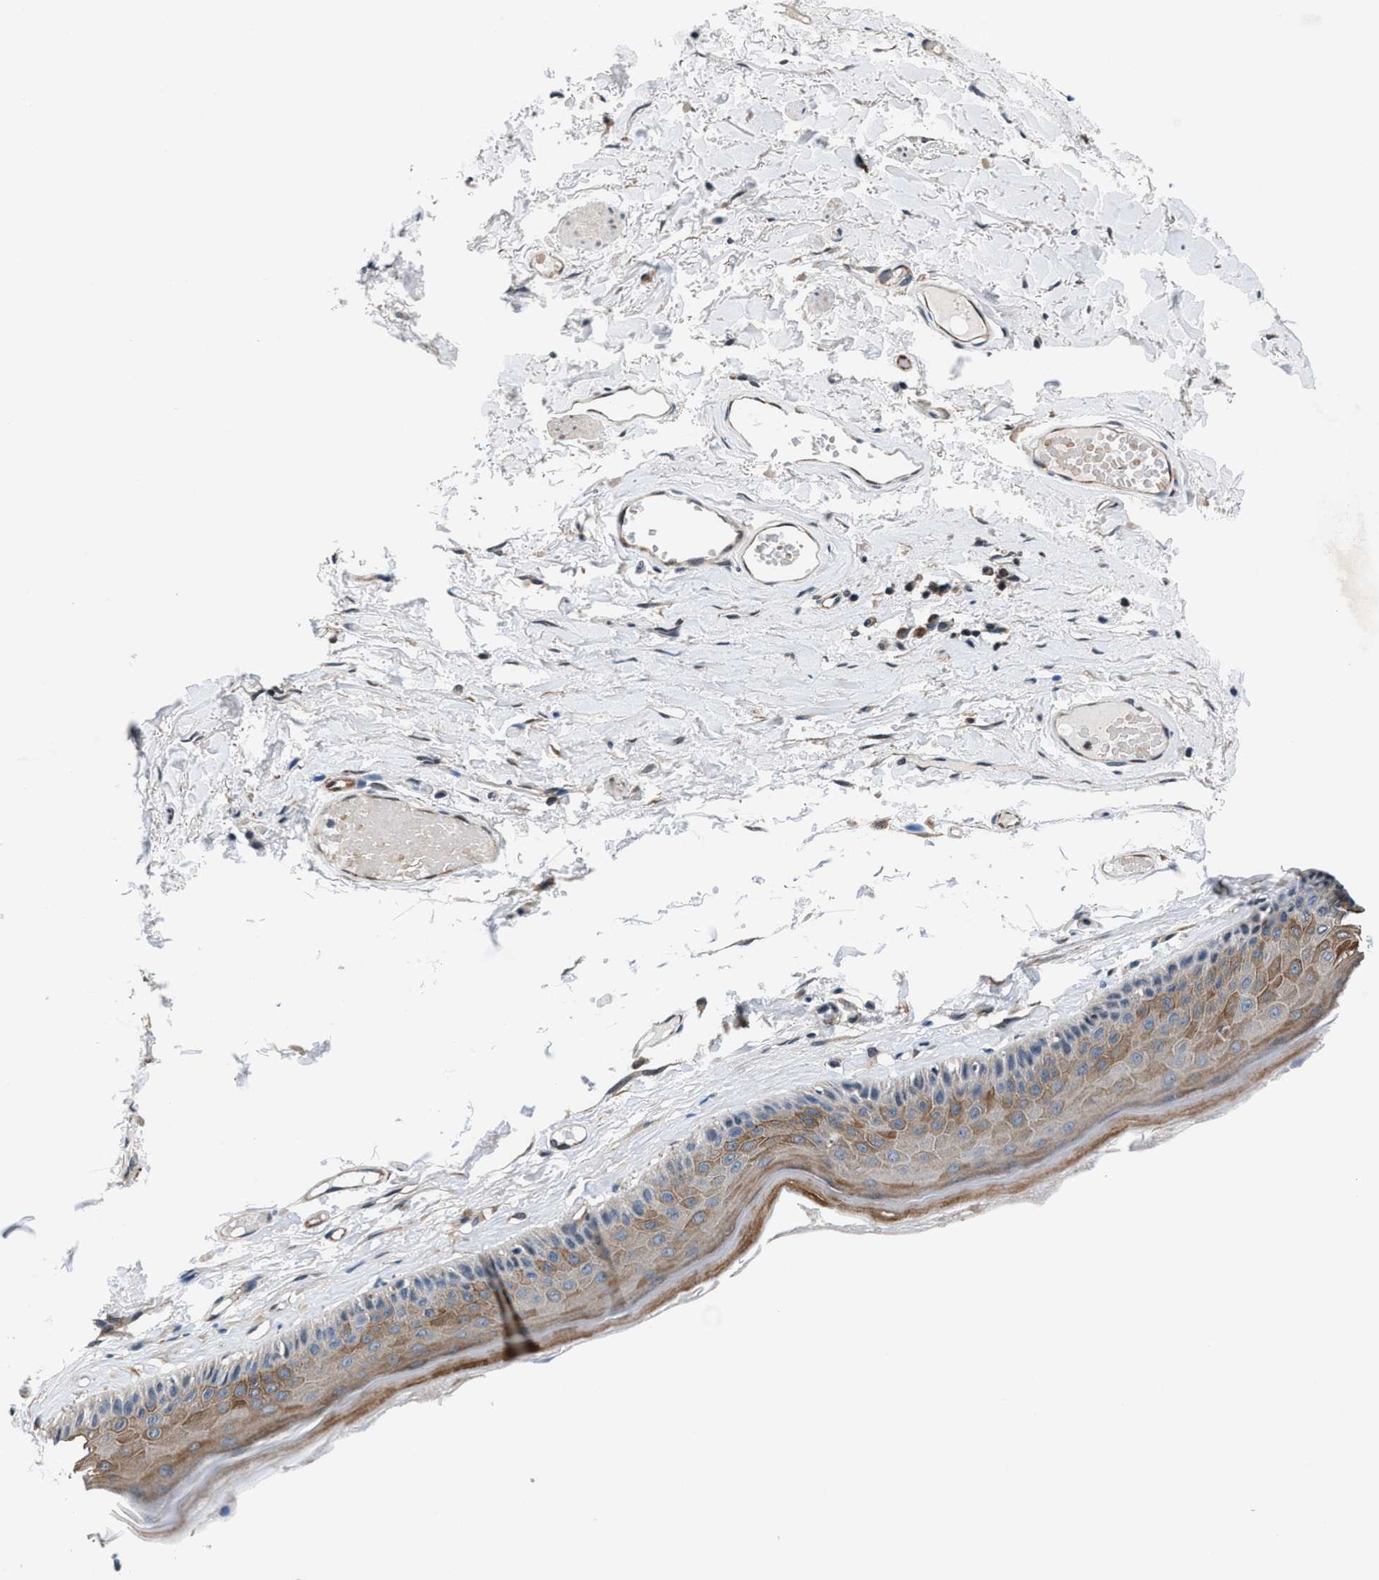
{"staining": {"intensity": "weak", "quantity": "25%-75%", "location": "cytoplasmic/membranous"}, "tissue": "skin", "cell_type": "Epidermal cells", "image_type": "normal", "snomed": [{"axis": "morphology", "description": "Normal tissue, NOS"}, {"axis": "topography", "description": "Vulva"}], "caption": "Immunohistochemical staining of benign skin reveals weak cytoplasmic/membranous protein expression in approximately 25%-75% of epidermal cells.", "gene": "PRPSAP2", "patient": {"sex": "female", "age": 73}}